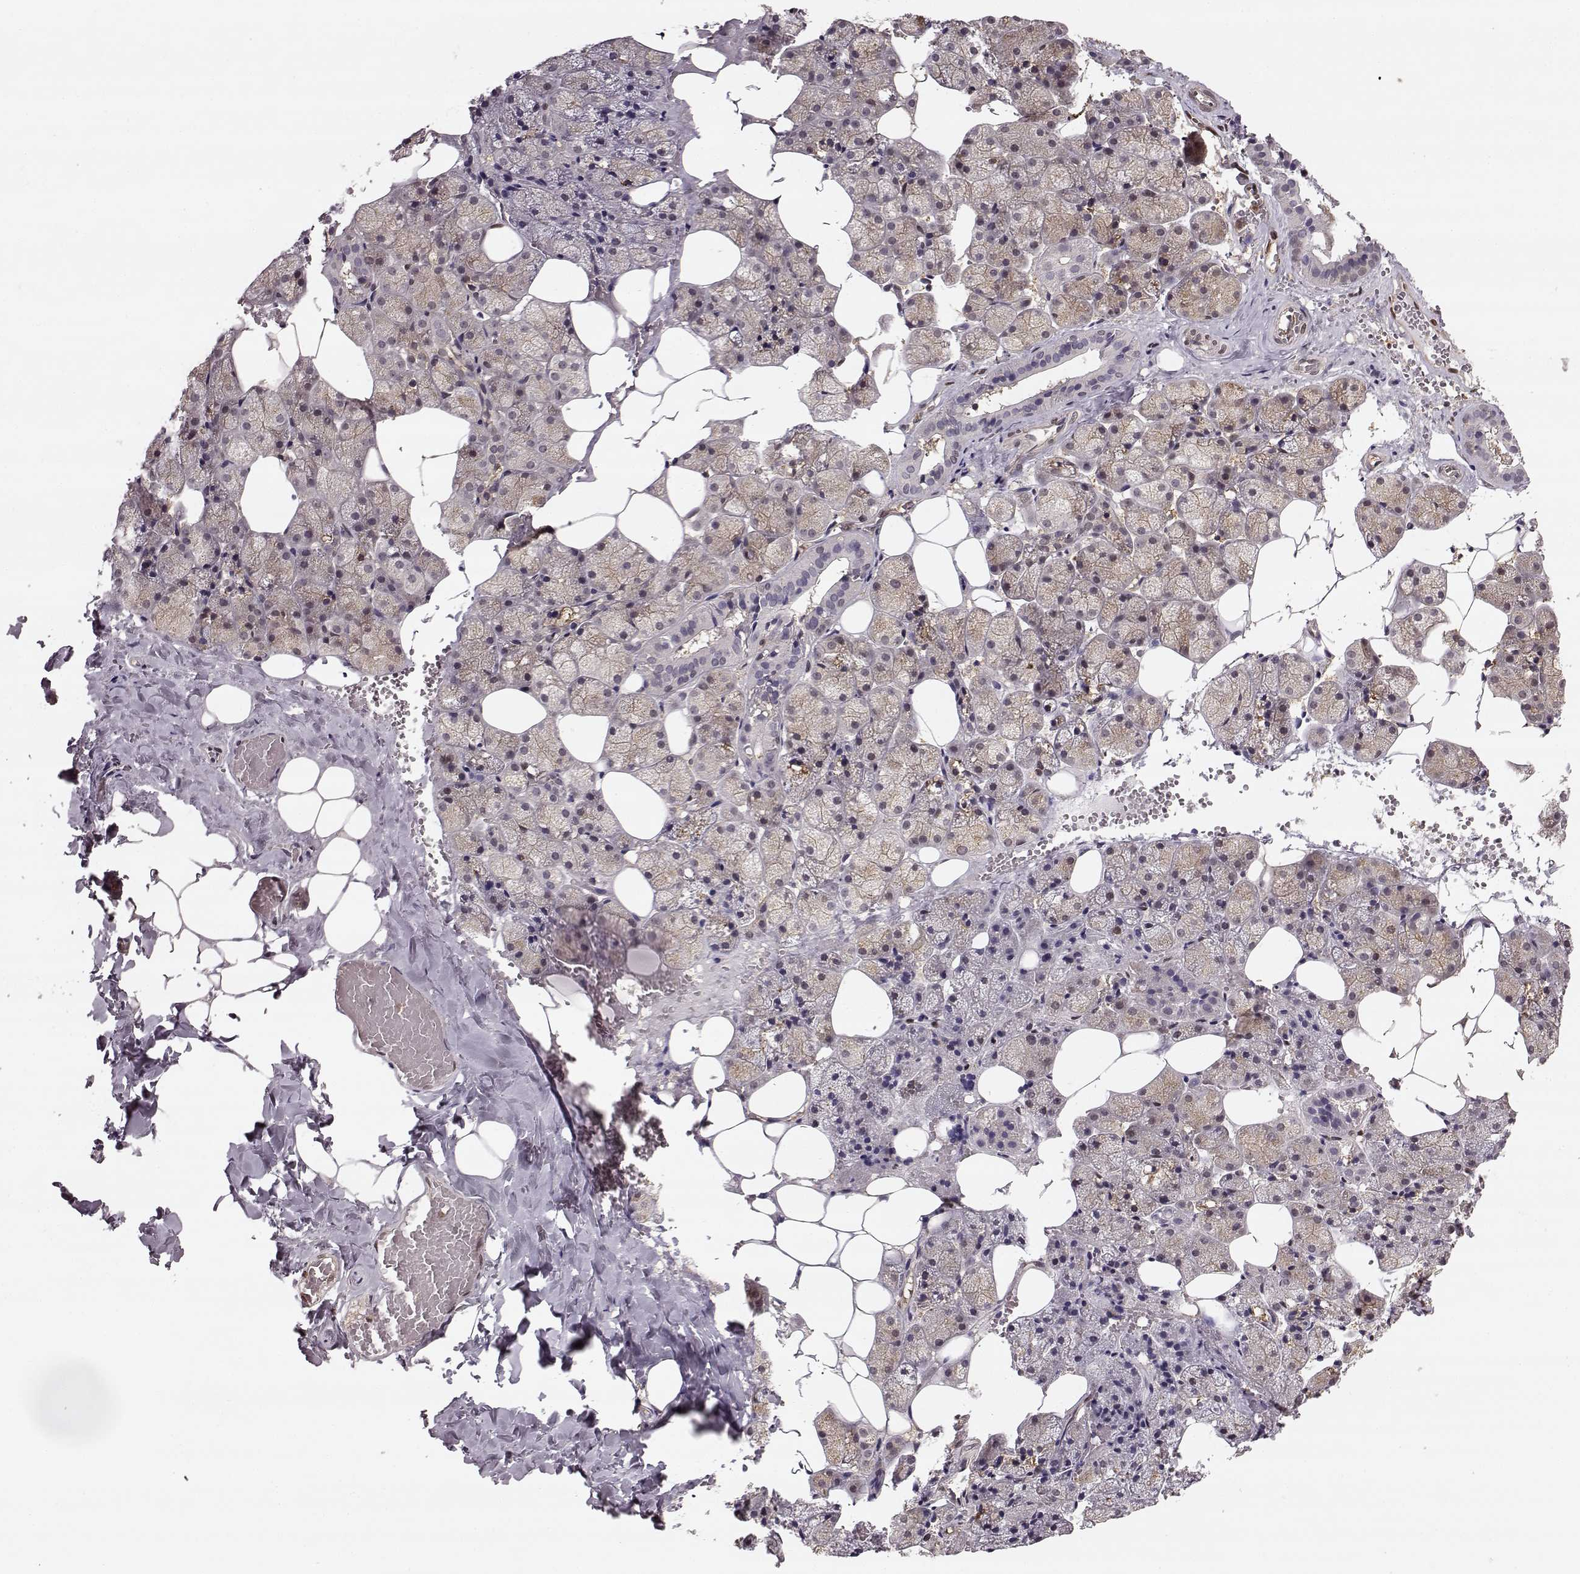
{"staining": {"intensity": "weak", "quantity": "25%-75%", "location": "cytoplasmic/membranous"}, "tissue": "salivary gland", "cell_type": "Glandular cells", "image_type": "normal", "snomed": [{"axis": "morphology", "description": "Normal tissue, NOS"}, {"axis": "topography", "description": "Salivary gland"}], "caption": "Immunohistochemical staining of benign human salivary gland reveals 25%-75% levels of weak cytoplasmic/membranous protein expression in approximately 25%-75% of glandular cells.", "gene": "MFSD1", "patient": {"sex": "male", "age": 38}}